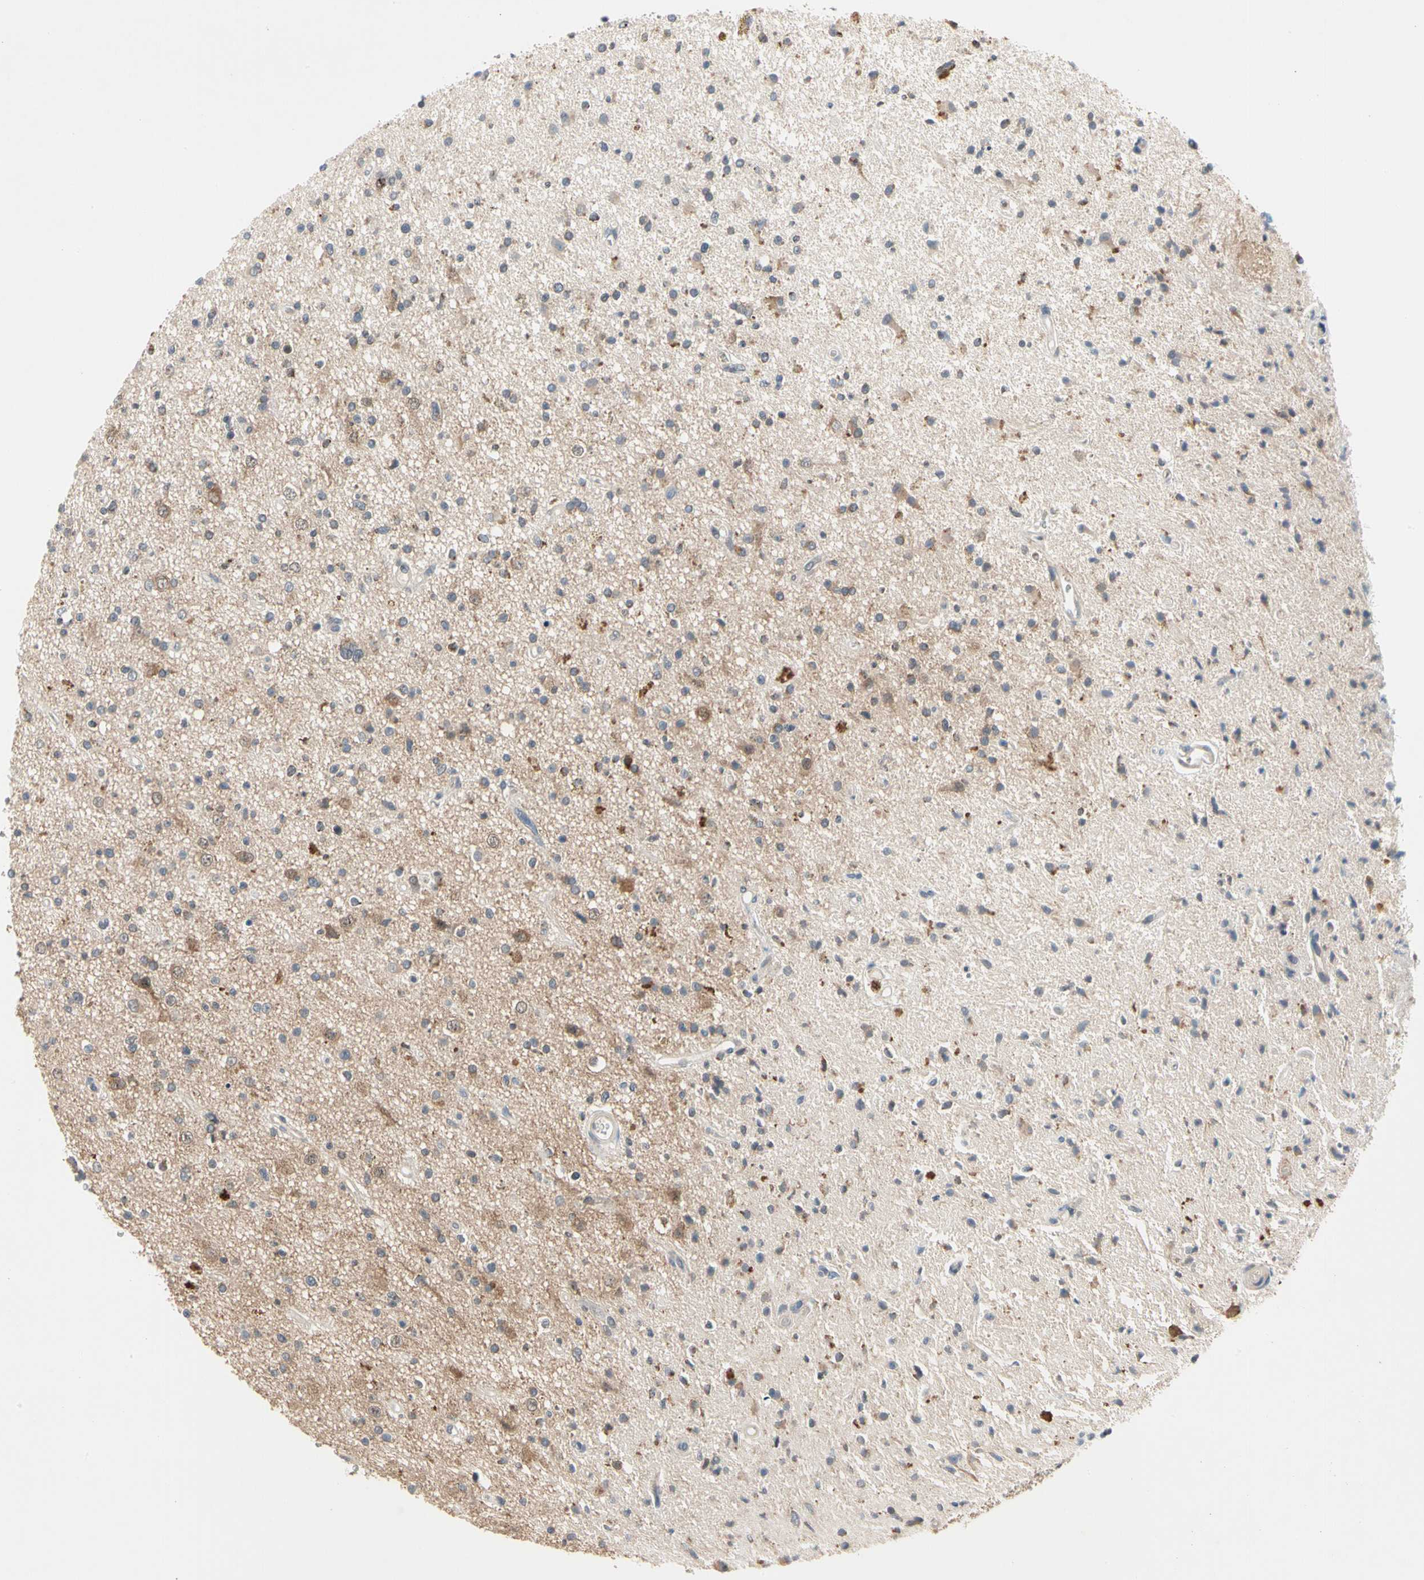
{"staining": {"intensity": "moderate", "quantity": "25%-75%", "location": "cytoplasmic/membranous"}, "tissue": "glioma", "cell_type": "Tumor cells", "image_type": "cancer", "snomed": [{"axis": "morphology", "description": "Glioma, malignant, High grade"}, {"axis": "topography", "description": "Brain"}], "caption": "Glioma tissue demonstrates moderate cytoplasmic/membranous expression in approximately 25%-75% of tumor cells", "gene": "MARK1", "patient": {"sex": "male", "age": 33}}